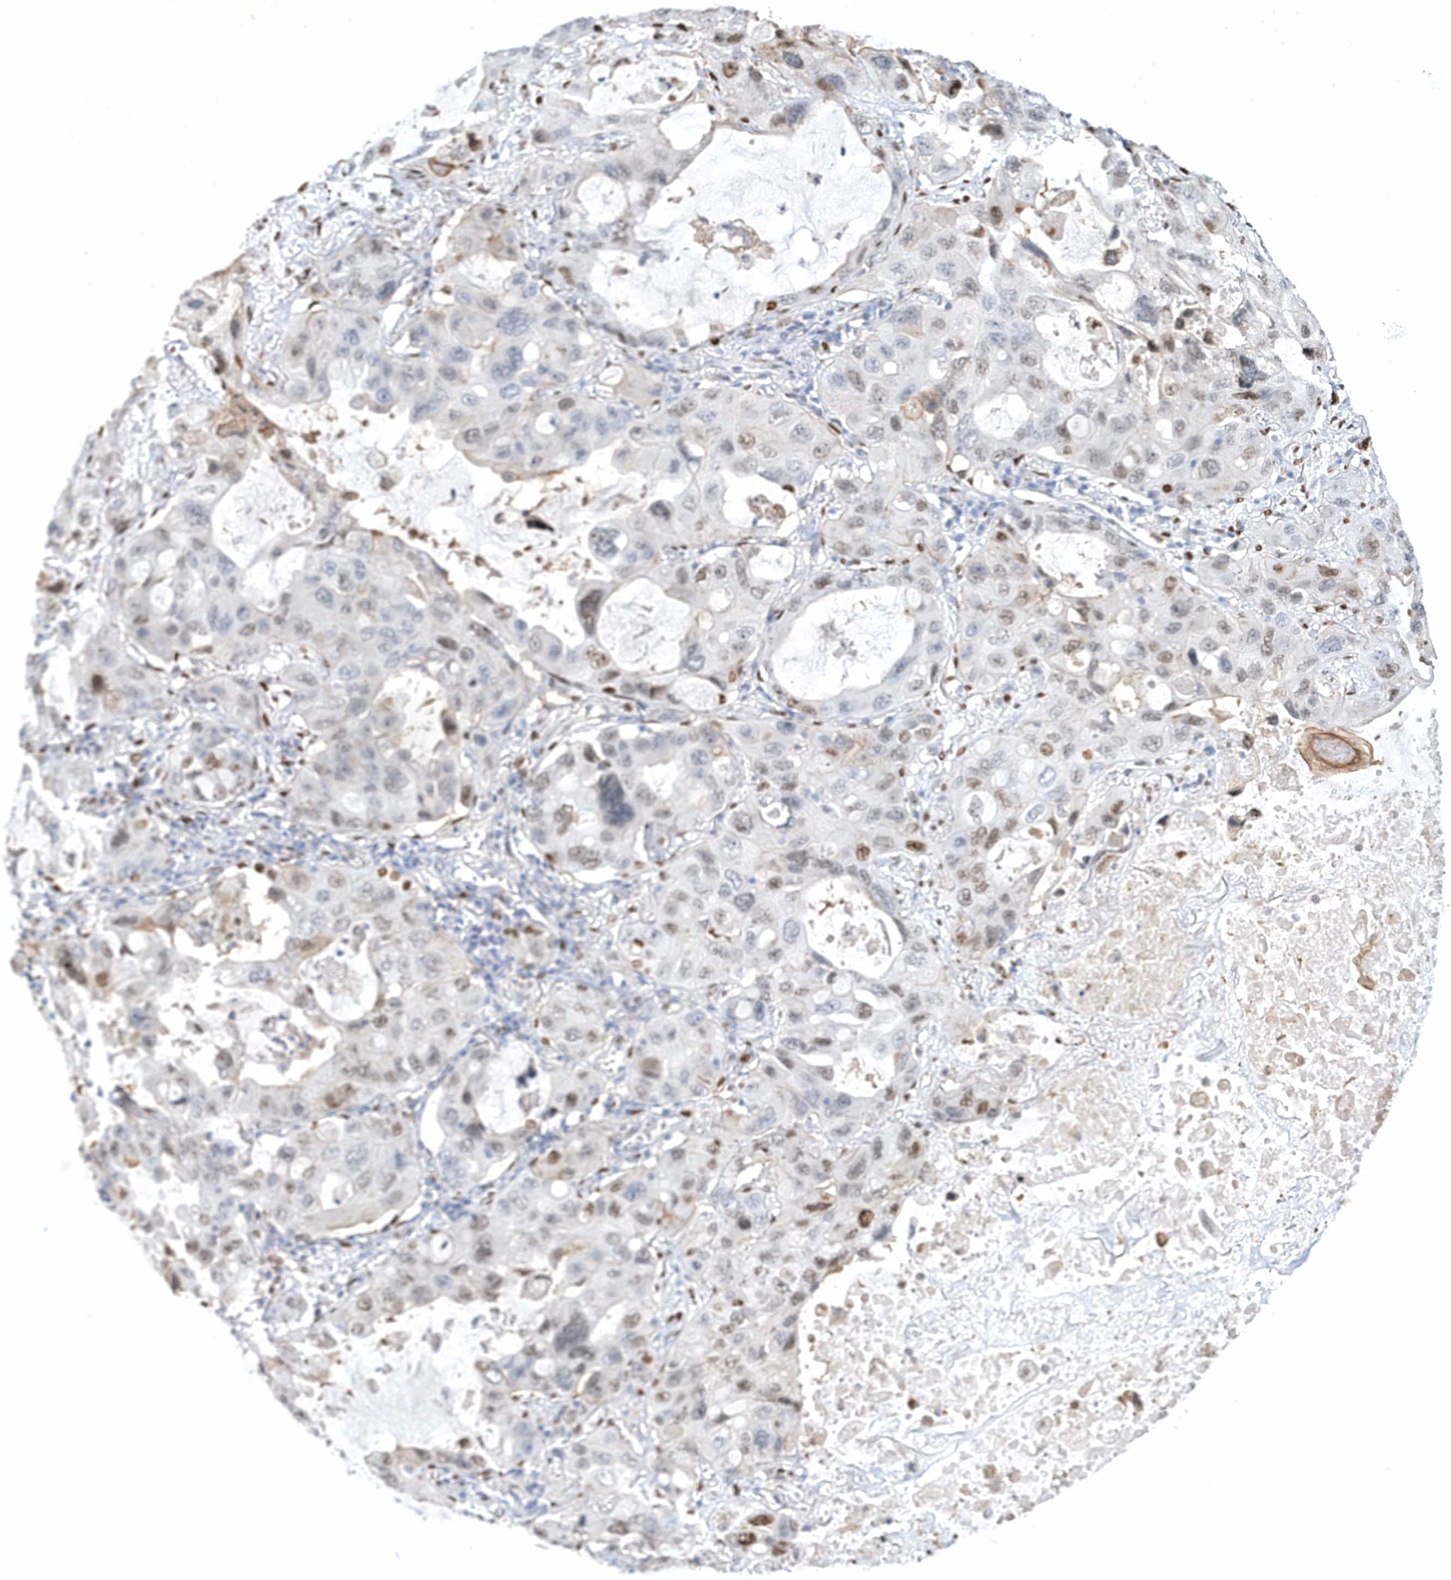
{"staining": {"intensity": "moderate", "quantity": "<25%", "location": "nuclear"}, "tissue": "lung cancer", "cell_type": "Tumor cells", "image_type": "cancer", "snomed": [{"axis": "morphology", "description": "Squamous cell carcinoma, NOS"}, {"axis": "topography", "description": "Lung"}], "caption": "Immunohistochemistry micrograph of neoplastic tissue: human squamous cell carcinoma (lung) stained using immunohistochemistry (IHC) demonstrates low levels of moderate protein expression localized specifically in the nuclear of tumor cells, appearing as a nuclear brown color.", "gene": "MACROH2A2", "patient": {"sex": "female", "age": 73}}